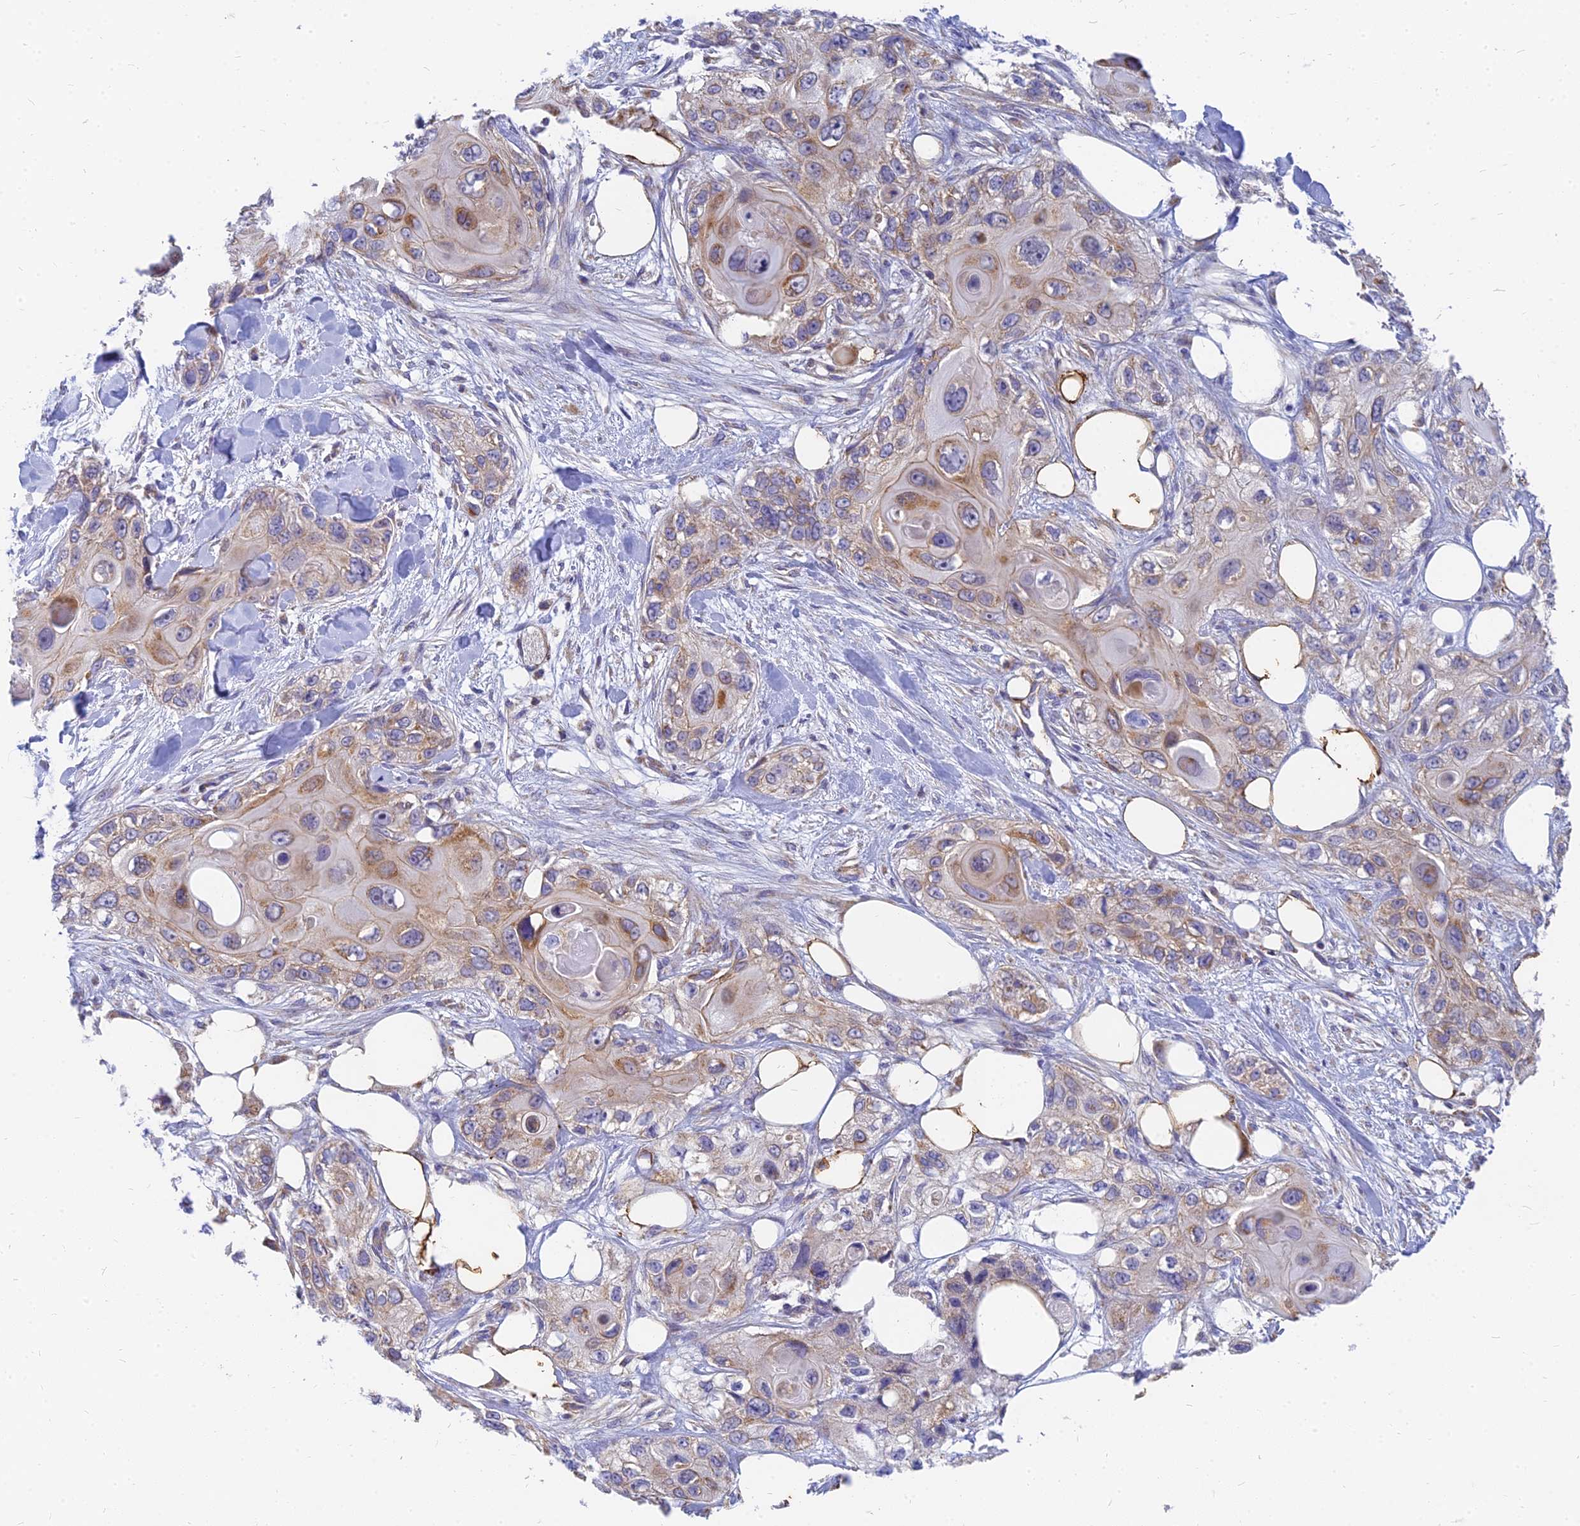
{"staining": {"intensity": "weak", "quantity": ">75%", "location": "cytoplasmic/membranous"}, "tissue": "skin cancer", "cell_type": "Tumor cells", "image_type": "cancer", "snomed": [{"axis": "morphology", "description": "Normal tissue, NOS"}, {"axis": "morphology", "description": "Squamous cell carcinoma, NOS"}, {"axis": "topography", "description": "Skin"}], "caption": "Immunohistochemical staining of human skin squamous cell carcinoma demonstrates weak cytoplasmic/membranous protein positivity in about >75% of tumor cells.", "gene": "MRPL15", "patient": {"sex": "male", "age": 72}}